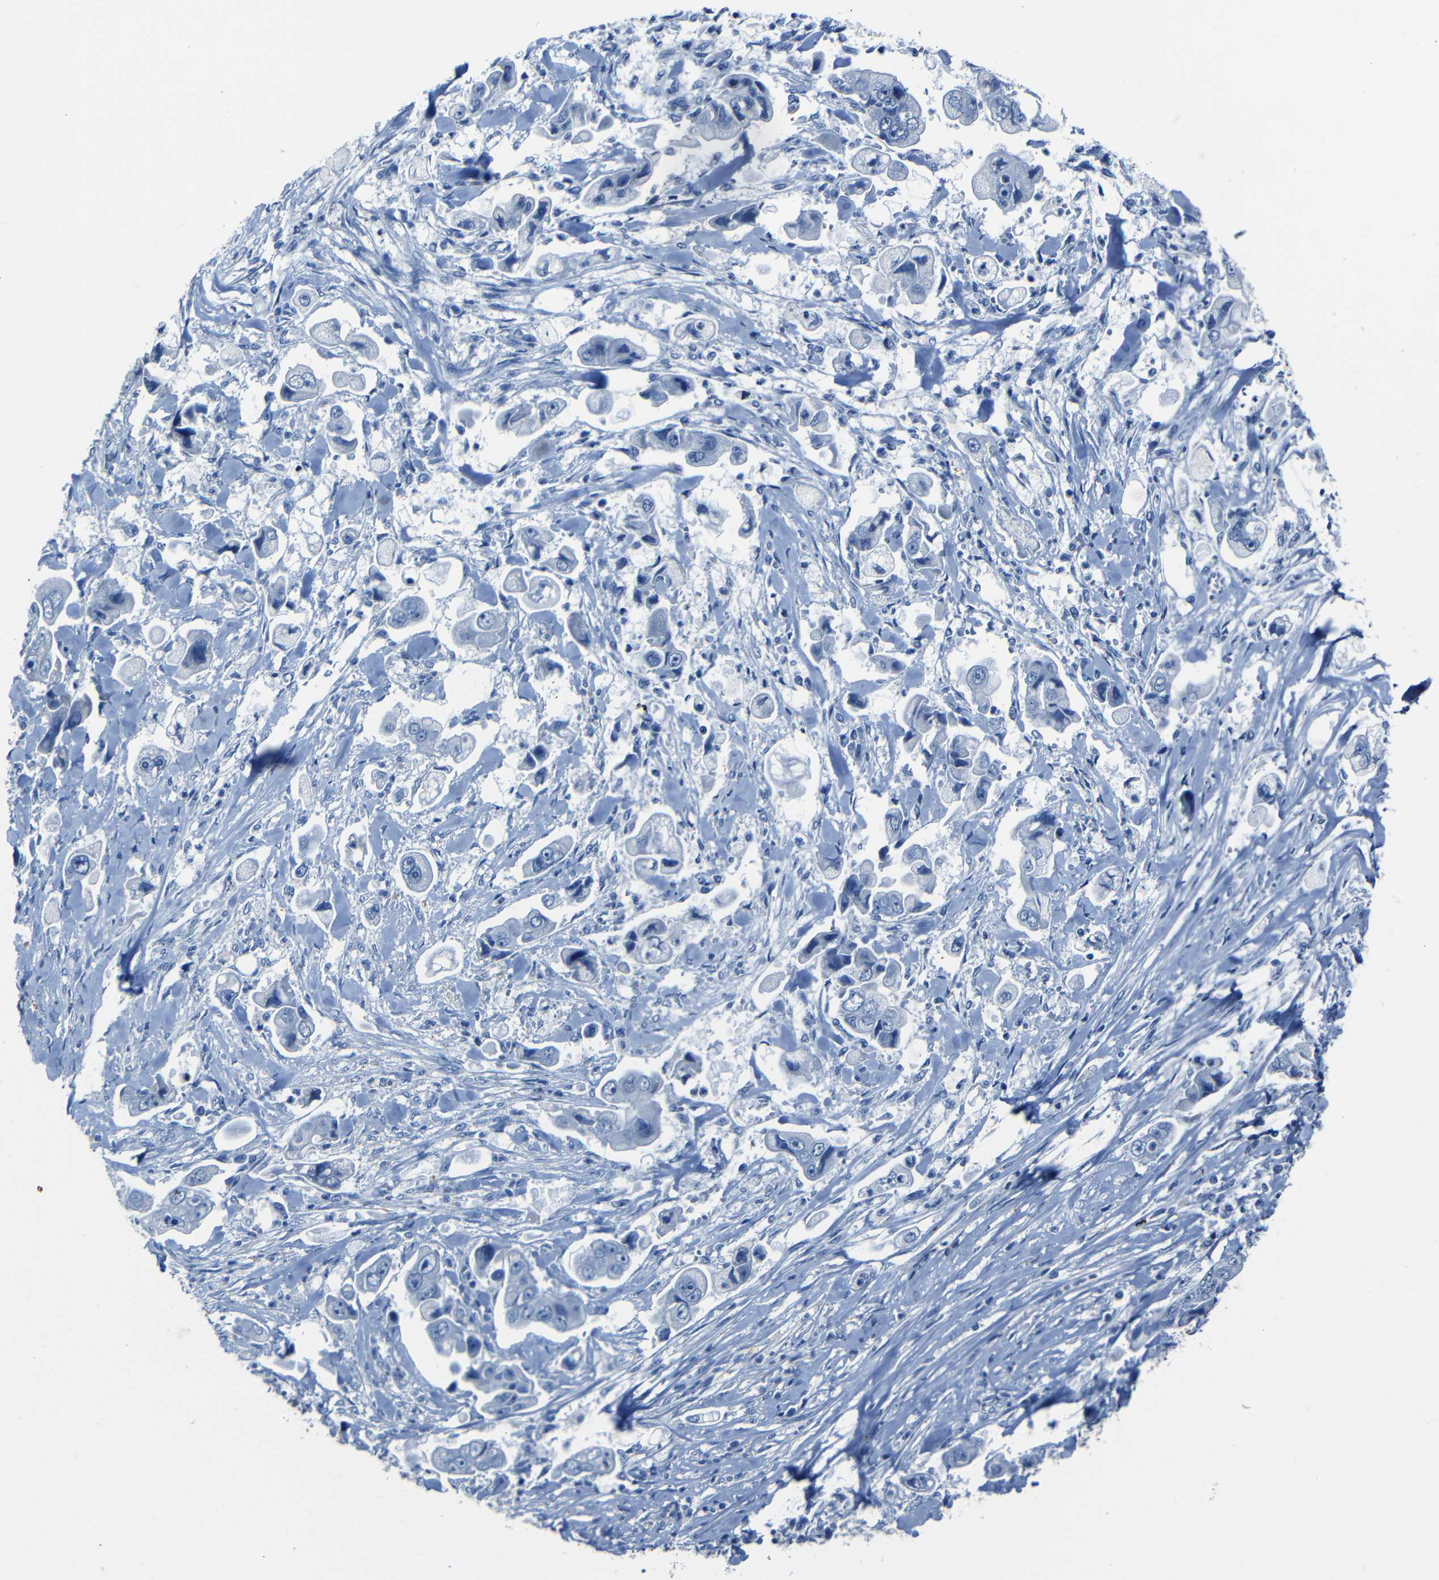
{"staining": {"intensity": "negative", "quantity": "none", "location": "none"}, "tissue": "stomach cancer", "cell_type": "Tumor cells", "image_type": "cancer", "snomed": [{"axis": "morphology", "description": "Adenocarcinoma, NOS"}, {"axis": "topography", "description": "Stomach"}], "caption": "An immunohistochemistry image of adenocarcinoma (stomach) is shown. There is no staining in tumor cells of adenocarcinoma (stomach). (Stains: DAB immunohistochemistry (IHC) with hematoxylin counter stain, Microscopy: brightfield microscopy at high magnification).", "gene": "CLDN11", "patient": {"sex": "male", "age": 62}}